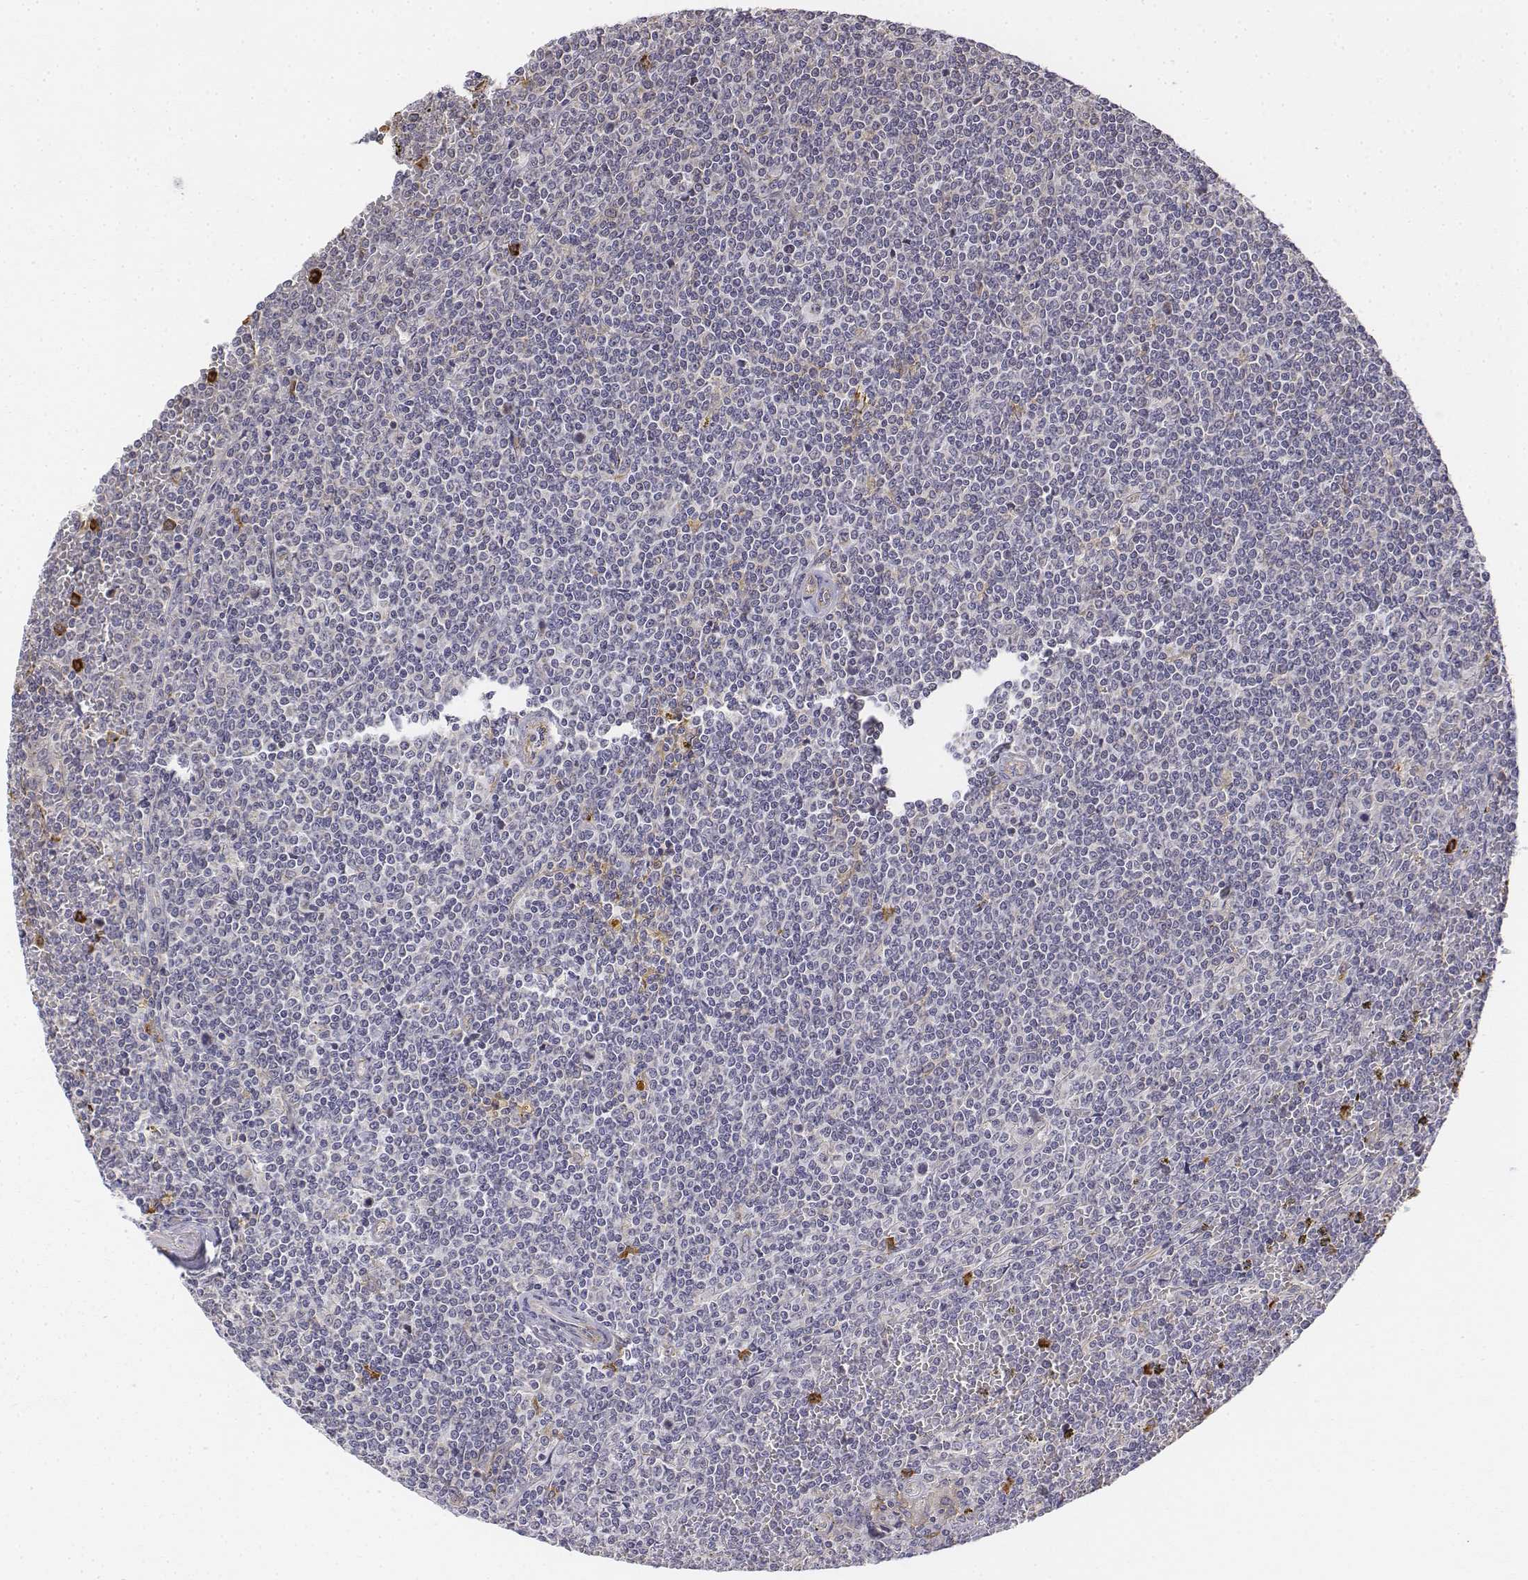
{"staining": {"intensity": "negative", "quantity": "none", "location": "none"}, "tissue": "lymphoma", "cell_type": "Tumor cells", "image_type": "cancer", "snomed": [{"axis": "morphology", "description": "Malignant lymphoma, non-Hodgkin's type, Low grade"}, {"axis": "topography", "description": "Spleen"}], "caption": "This is an IHC histopathology image of lymphoma. There is no staining in tumor cells.", "gene": "CD14", "patient": {"sex": "female", "age": 19}}